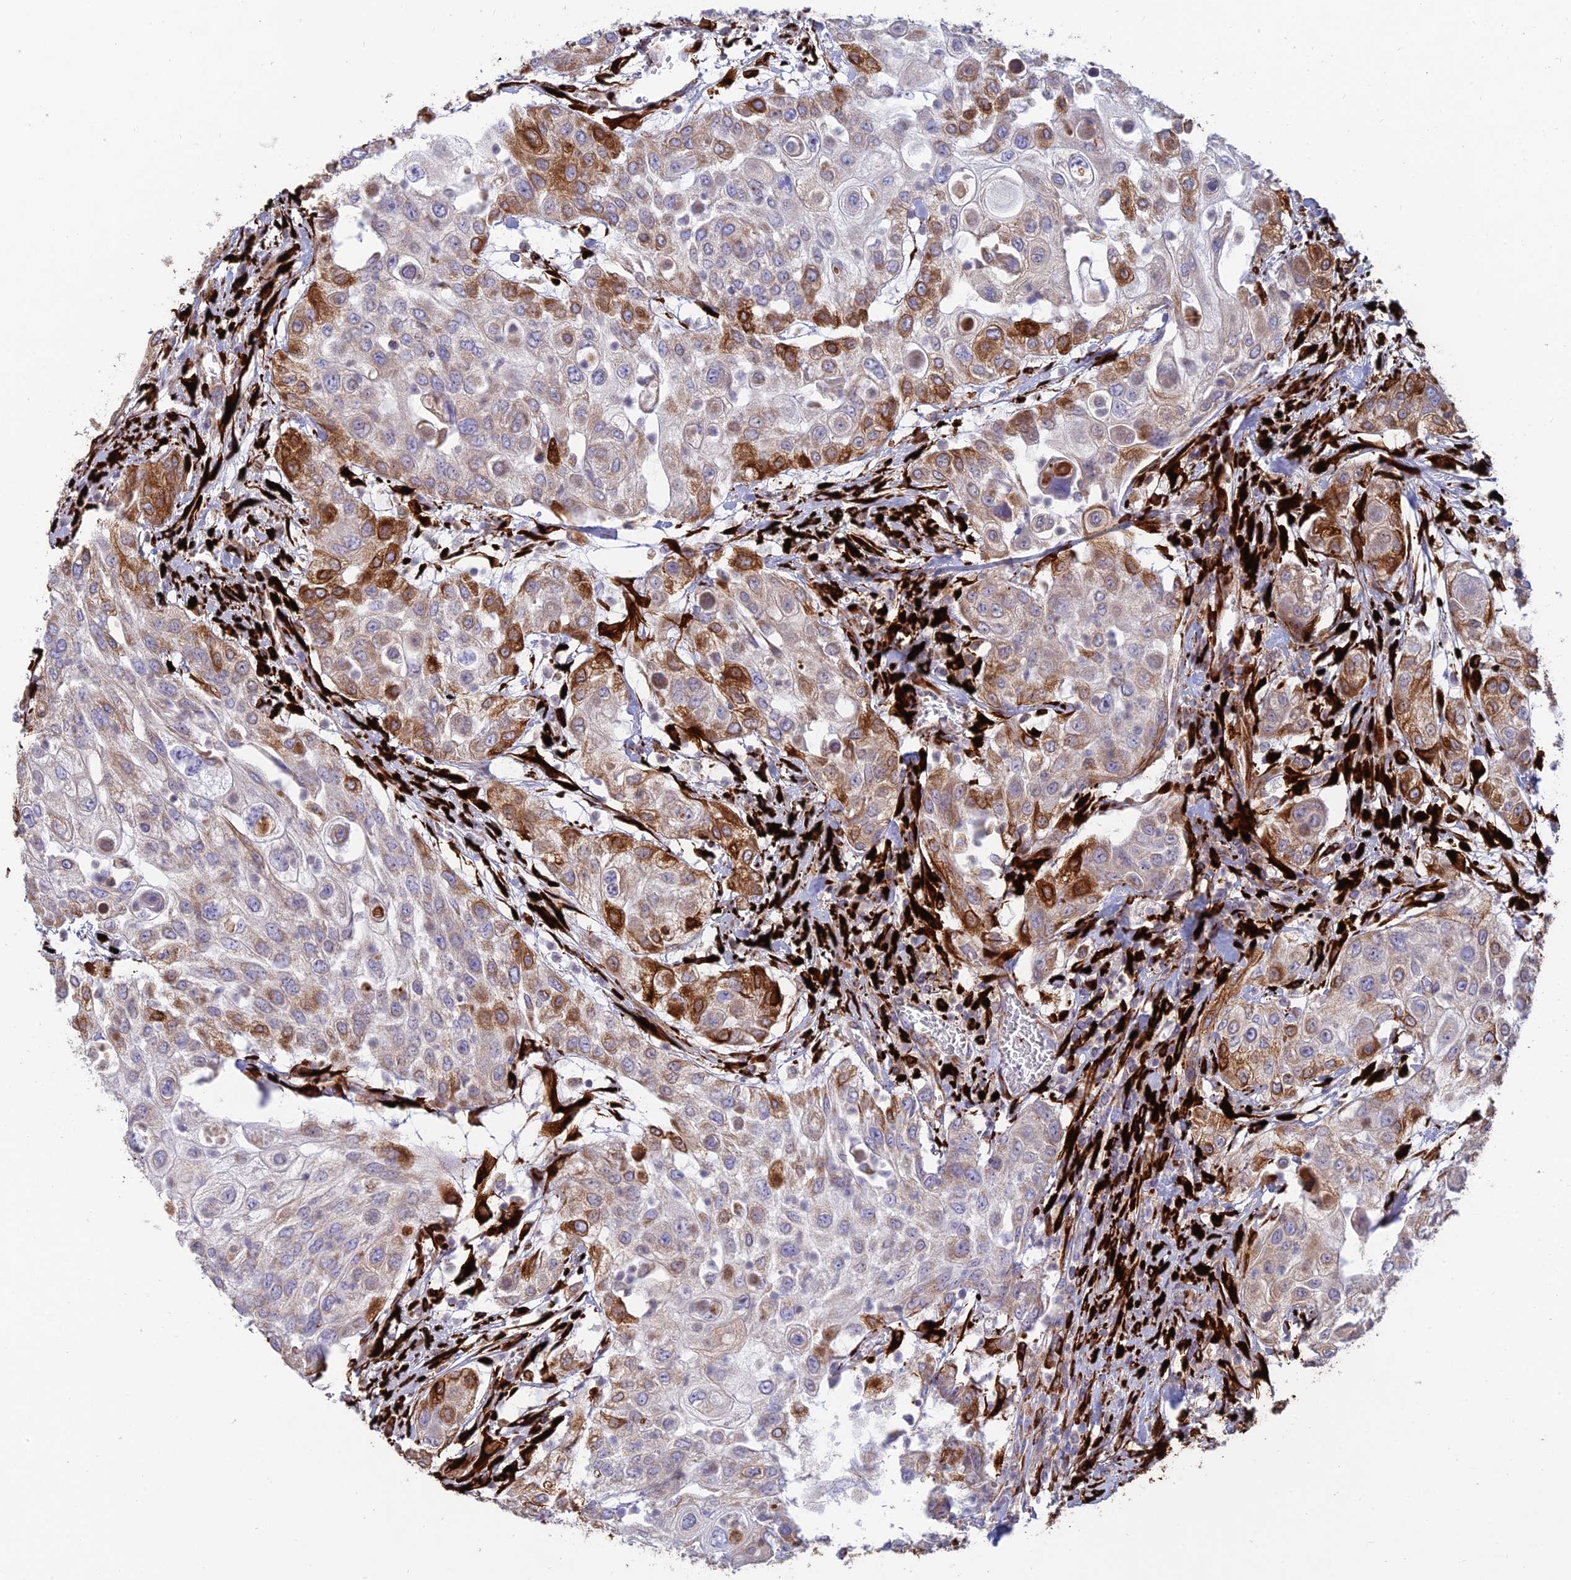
{"staining": {"intensity": "strong", "quantity": "<25%", "location": "cytoplasmic/membranous"}, "tissue": "urothelial cancer", "cell_type": "Tumor cells", "image_type": "cancer", "snomed": [{"axis": "morphology", "description": "Urothelial carcinoma, High grade"}, {"axis": "topography", "description": "Urinary bladder"}], "caption": "Urothelial carcinoma (high-grade) stained for a protein (brown) displays strong cytoplasmic/membranous positive expression in about <25% of tumor cells.", "gene": "RCN3", "patient": {"sex": "female", "age": 79}}